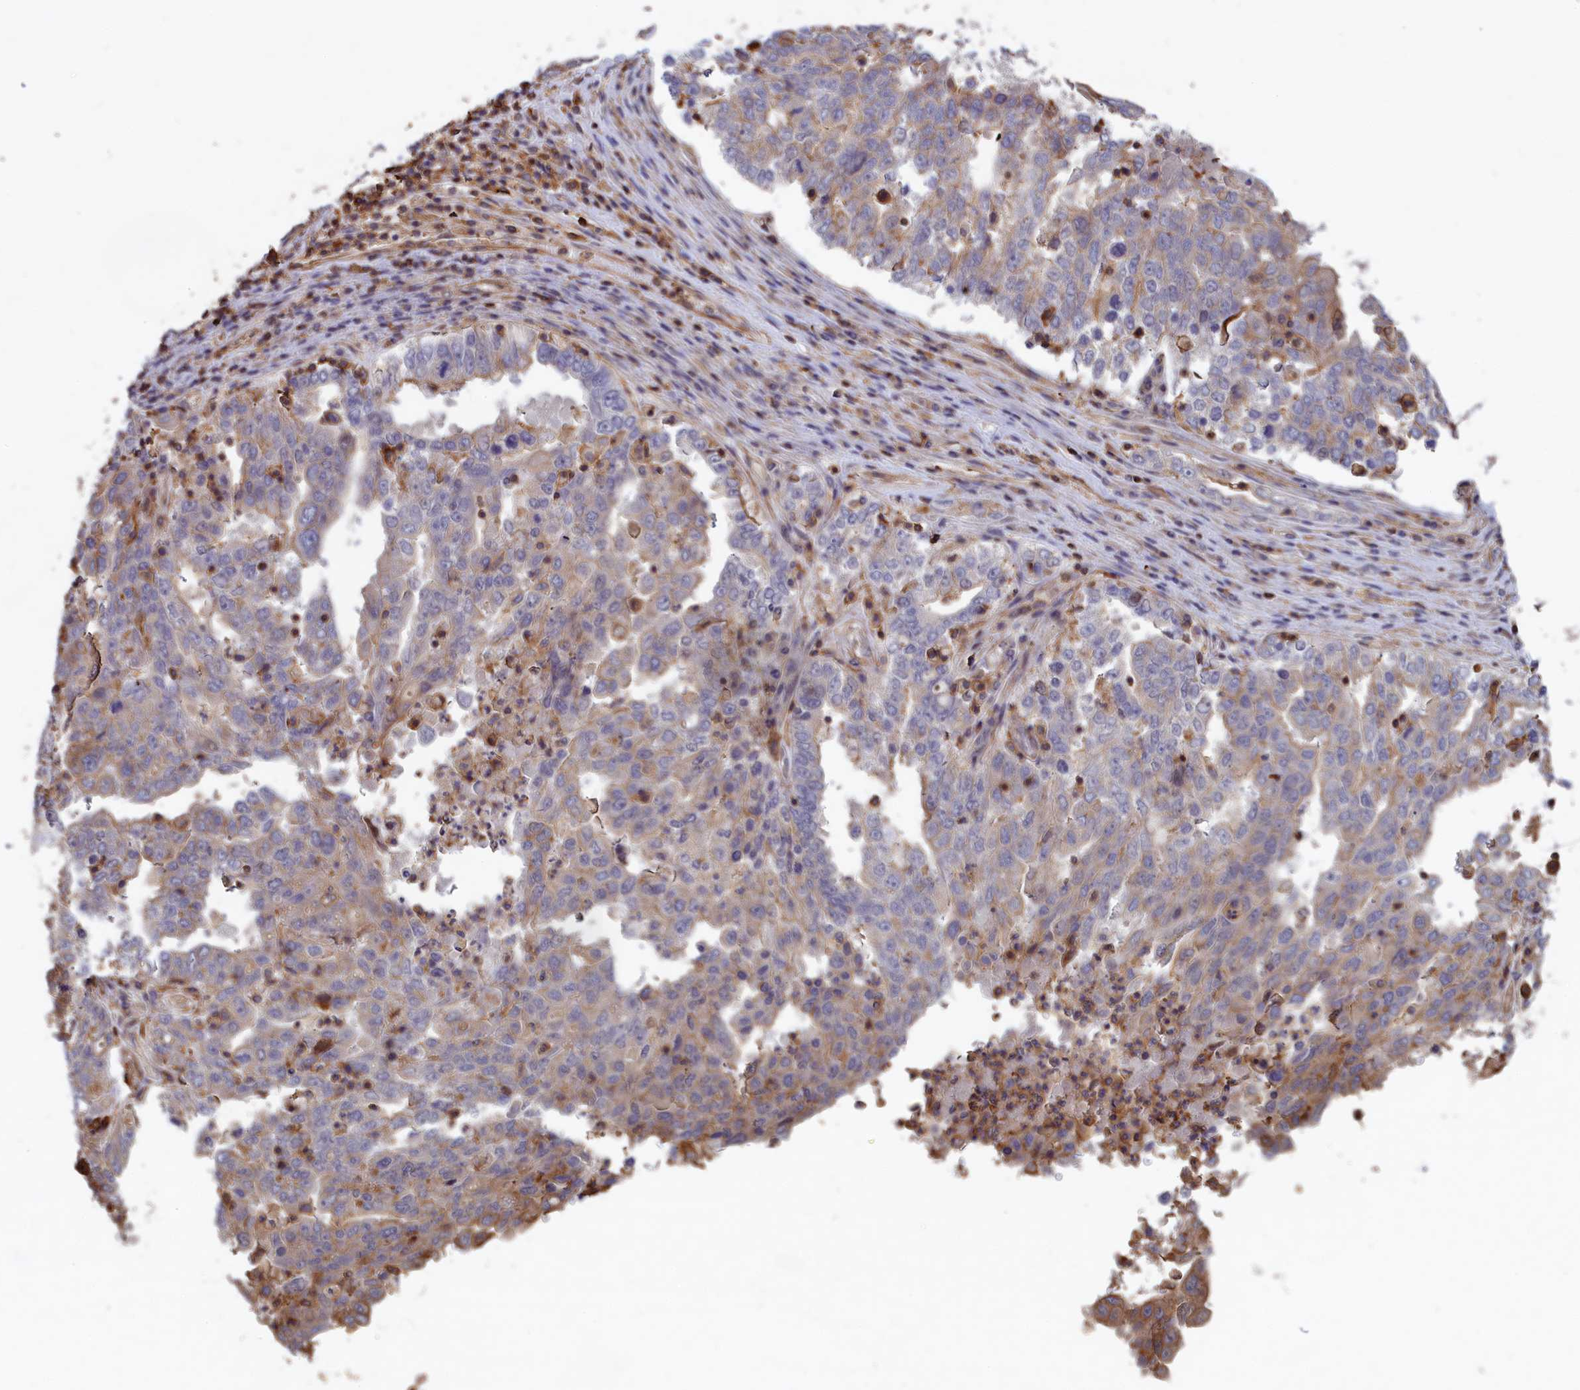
{"staining": {"intensity": "weak", "quantity": "<25%", "location": "cytoplasmic/membranous"}, "tissue": "ovarian cancer", "cell_type": "Tumor cells", "image_type": "cancer", "snomed": [{"axis": "morphology", "description": "Carcinoma, endometroid"}, {"axis": "topography", "description": "Ovary"}], "caption": "Micrograph shows no protein staining in tumor cells of endometroid carcinoma (ovarian) tissue.", "gene": "ANKRD27", "patient": {"sex": "female", "age": 62}}